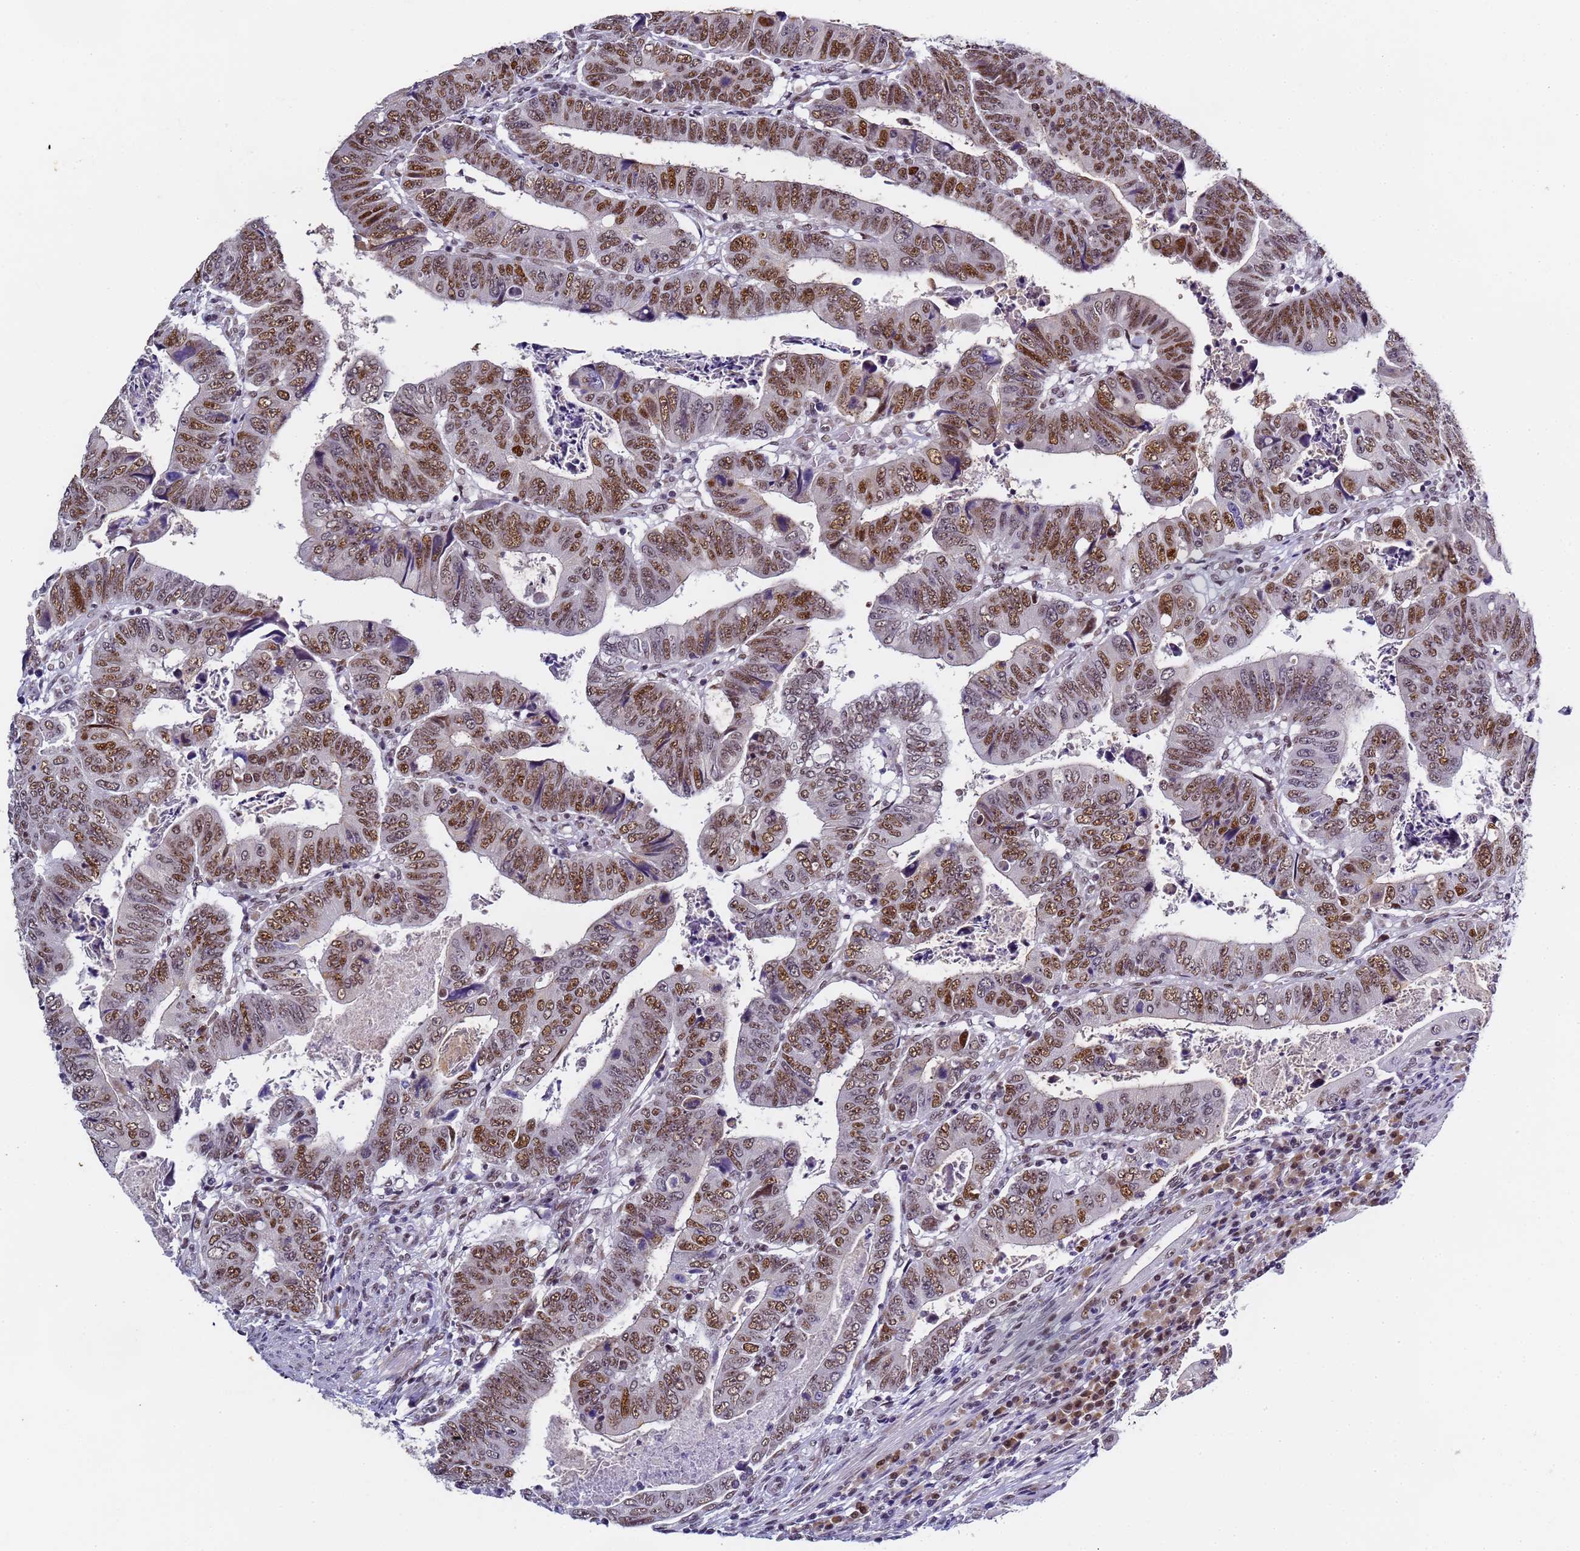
{"staining": {"intensity": "moderate", "quantity": ">75%", "location": "nuclear"}, "tissue": "colorectal cancer", "cell_type": "Tumor cells", "image_type": "cancer", "snomed": [{"axis": "morphology", "description": "Normal tissue, NOS"}, {"axis": "morphology", "description": "Adenocarcinoma, NOS"}, {"axis": "topography", "description": "Rectum"}], "caption": "Immunohistochemistry image of neoplastic tissue: adenocarcinoma (colorectal) stained using immunohistochemistry (IHC) shows medium levels of moderate protein expression localized specifically in the nuclear of tumor cells, appearing as a nuclear brown color.", "gene": "FNBP4", "patient": {"sex": "female", "age": 65}}